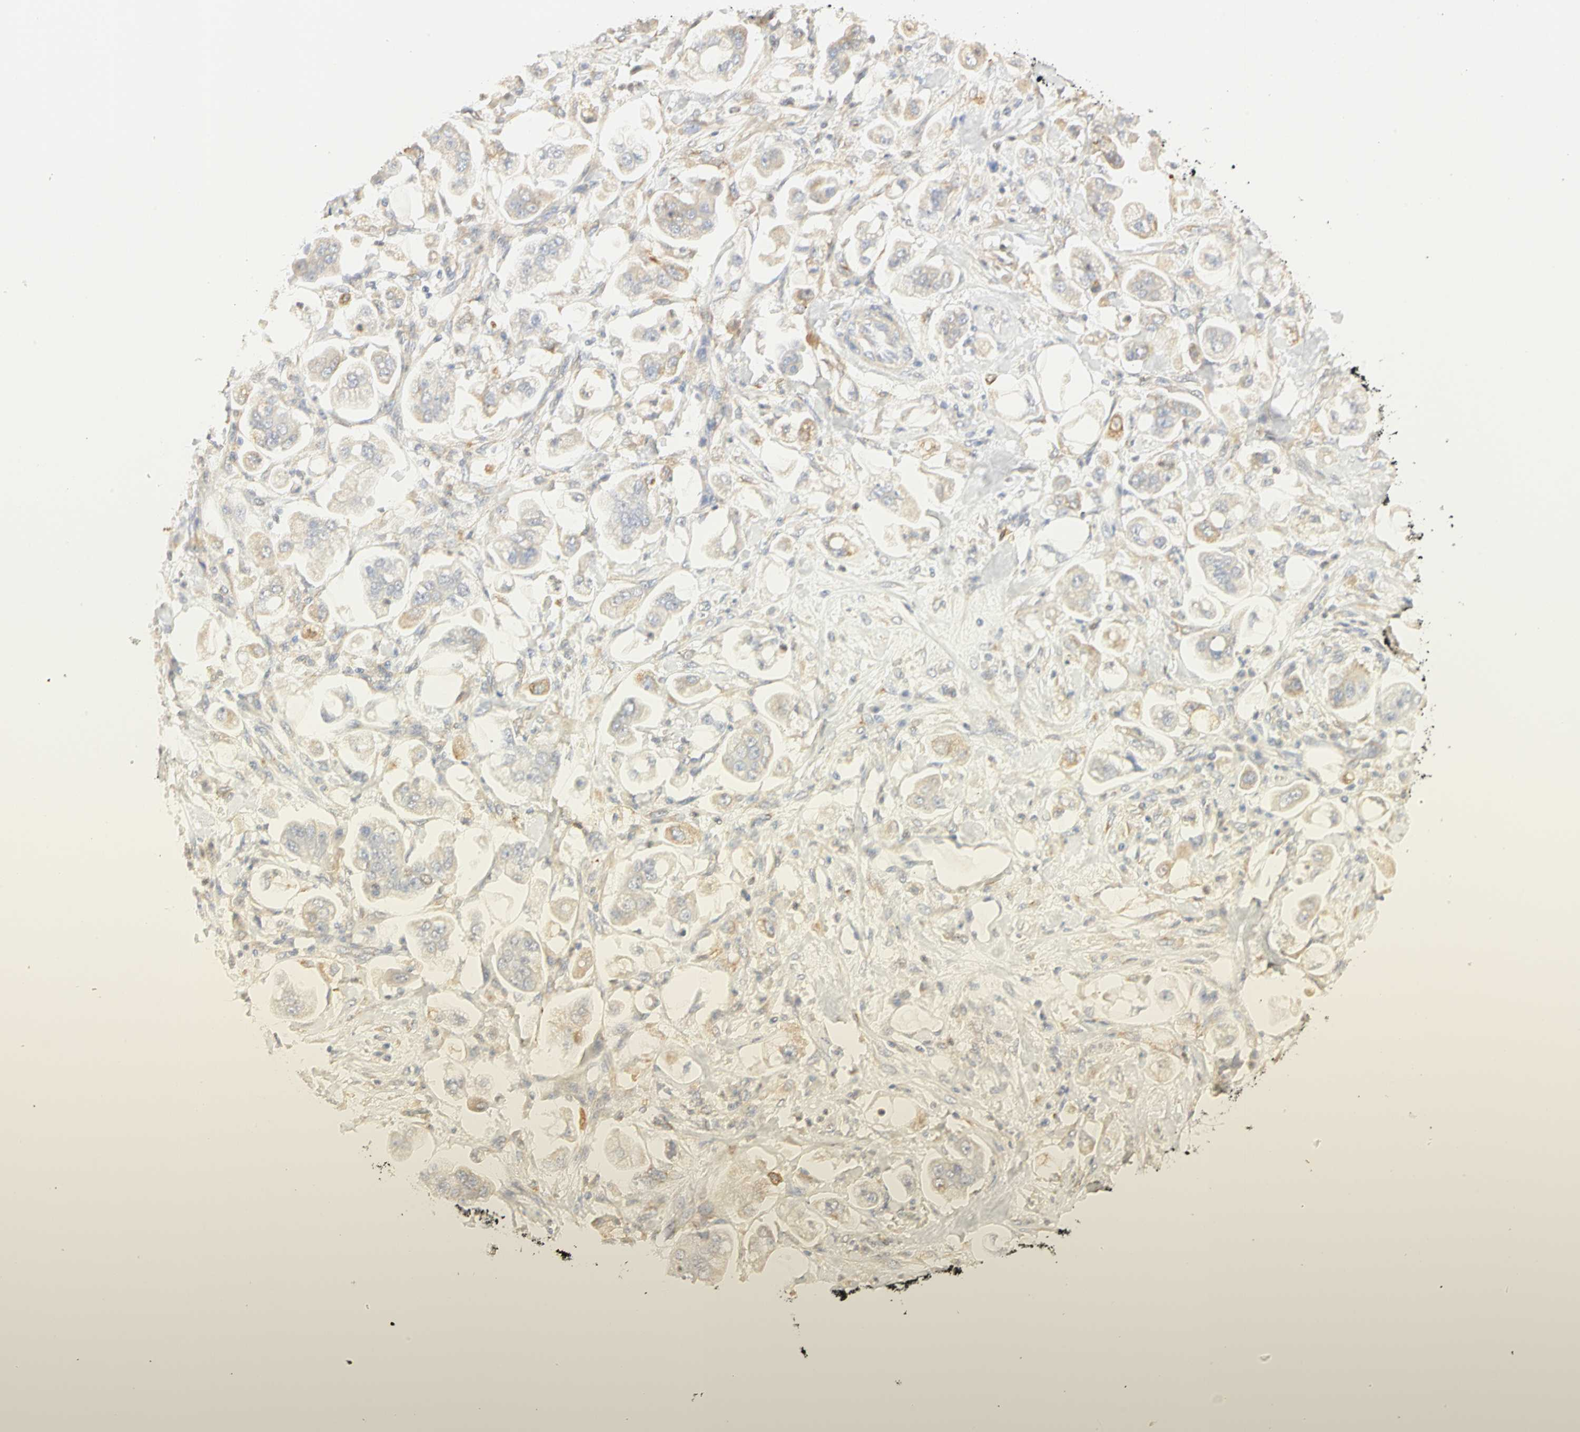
{"staining": {"intensity": "weak", "quantity": ">75%", "location": "cytoplasmic/membranous"}, "tissue": "stomach cancer", "cell_type": "Tumor cells", "image_type": "cancer", "snomed": [{"axis": "morphology", "description": "Adenocarcinoma, NOS"}, {"axis": "topography", "description": "Stomach"}], "caption": "Stomach cancer was stained to show a protein in brown. There is low levels of weak cytoplasmic/membranous positivity in approximately >75% of tumor cells. (DAB (3,3'-diaminobenzidine) IHC, brown staining for protein, blue staining for nuclei).", "gene": "GNRH2", "patient": {"sex": "male", "age": 62}}